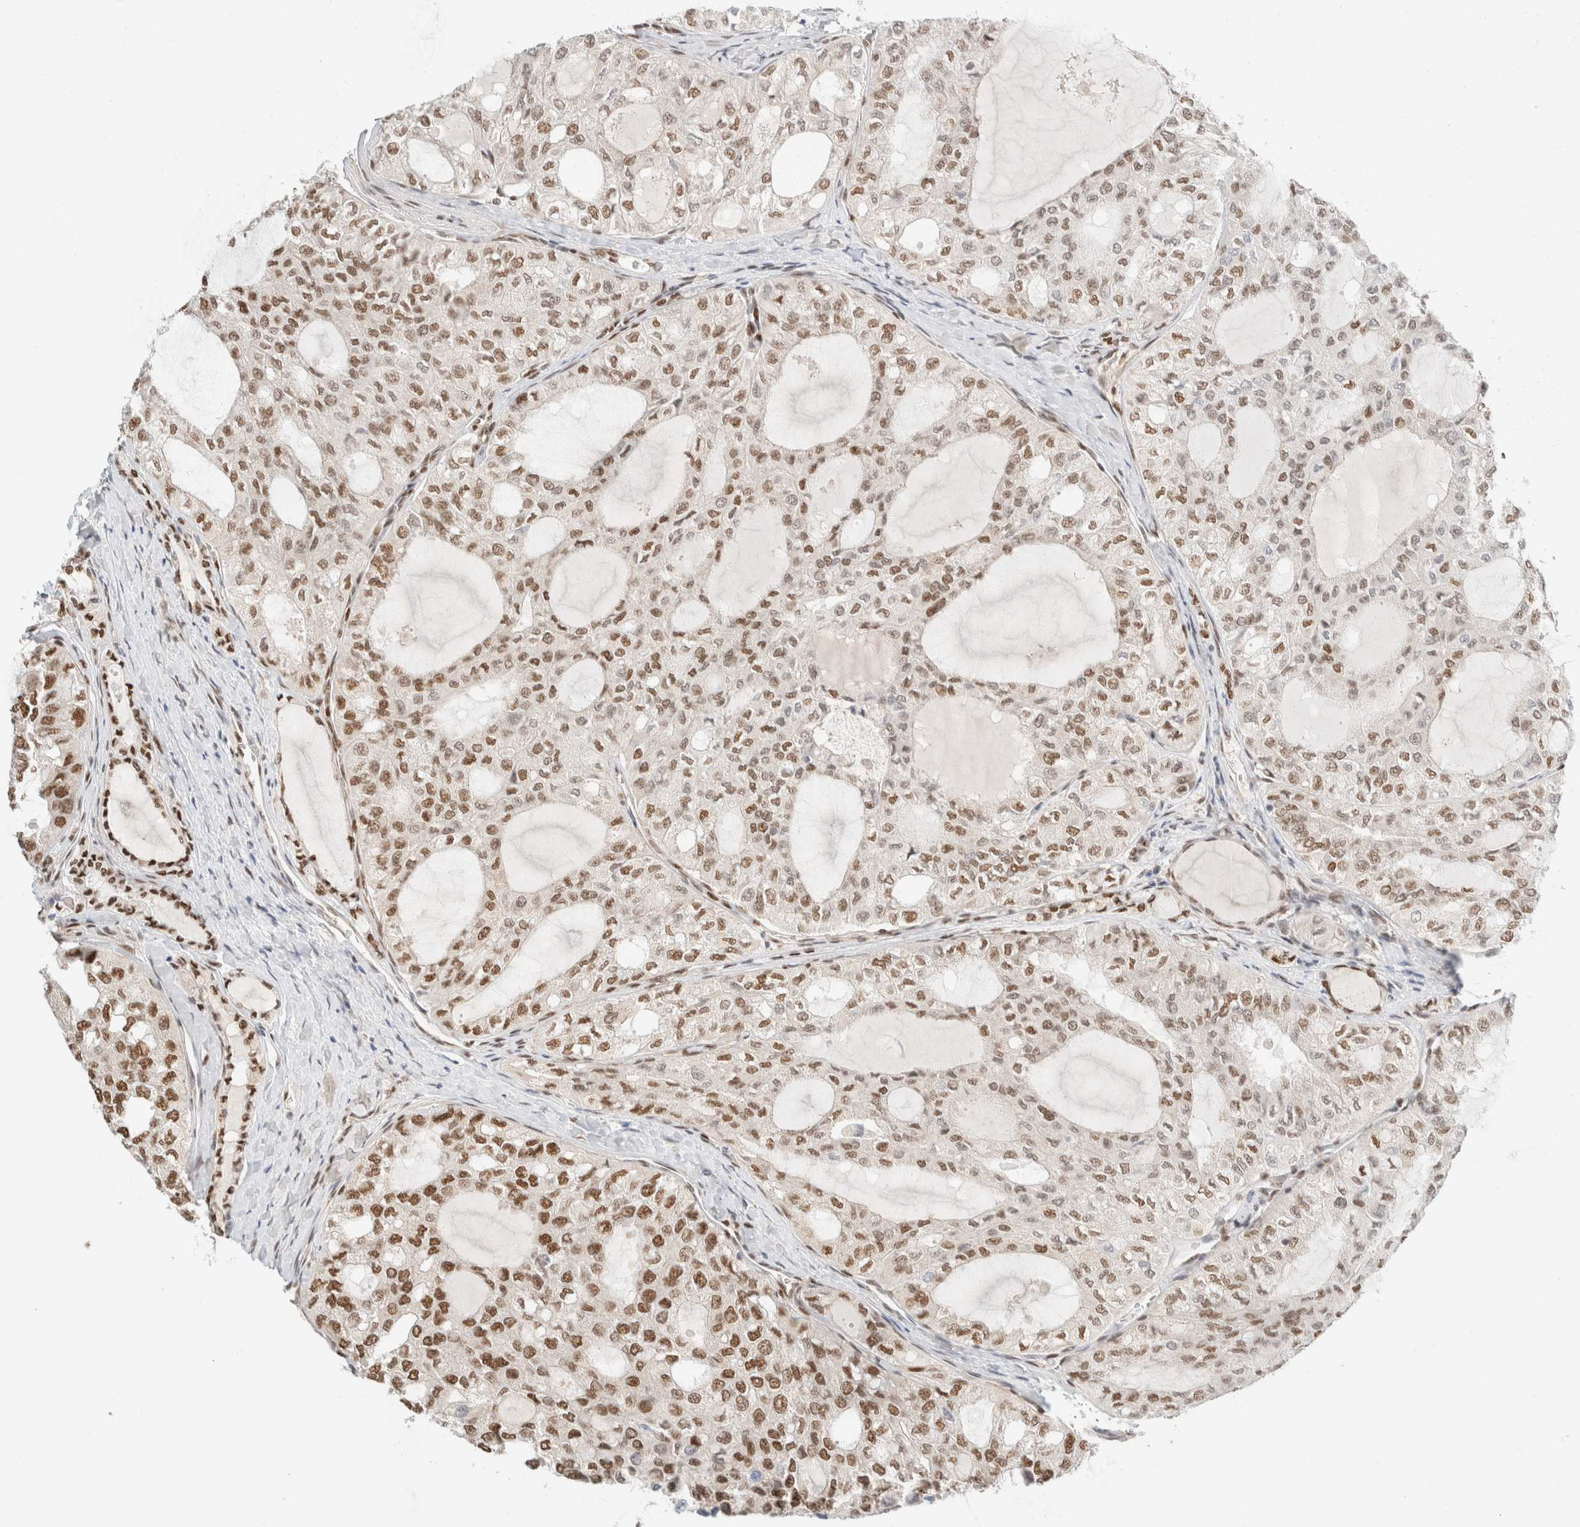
{"staining": {"intensity": "moderate", "quantity": "25%-75%", "location": "nuclear"}, "tissue": "thyroid cancer", "cell_type": "Tumor cells", "image_type": "cancer", "snomed": [{"axis": "morphology", "description": "Follicular adenoma carcinoma, NOS"}, {"axis": "topography", "description": "Thyroid gland"}], "caption": "Thyroid cancer (follicular adenoma carcinoma) stained with a brown dye shows moderate nuclear positive staining in approximately 25%-75% of tumor cells.", "gene": "ZNF768", "patient": {"sex": "male", "age": 75}}